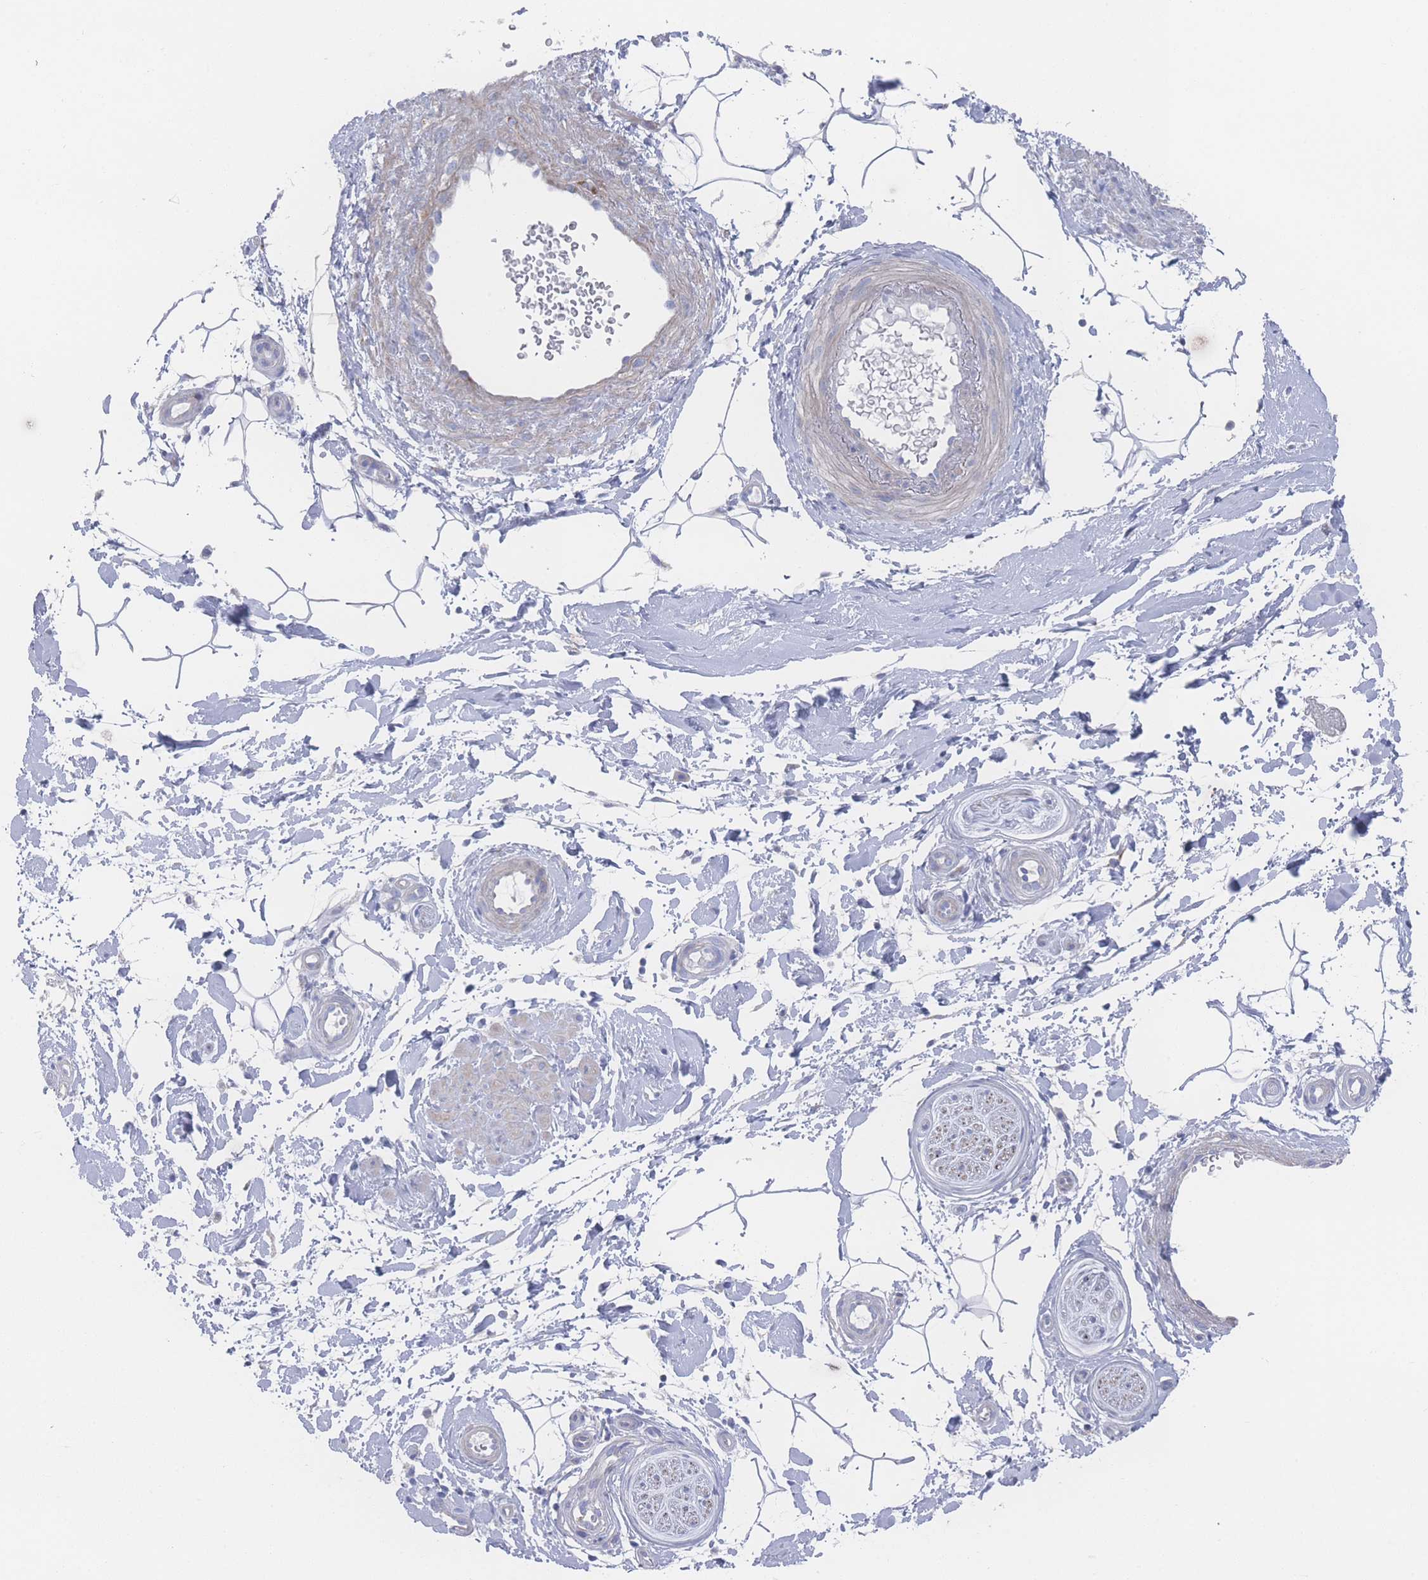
{"staining": {"intensity": "negative", "quantity": "none", "location": "none"}, "tissue": "adipose tissue", "cell_type": "Adipocytes", "image_type": "normal", "snomed": [{"axis": "morphology", "description": "Normal tissue, NOS"}, {"axis": "topography", "description": "Soft tissue"}, {"axis": "topography", "description": "Adipose tissue"}, {"axis": "topography", "description": "Vascular tissue"}, {"axis": "topography", "description": "Peripheral nerve tissue"}], "caption": "The micrograph displays no staining of adipocytes in benign adipose tissue. The staining is performed using DAB brown chromogen with nuclei counter-stained in using hematoxylin.", "gene": "SNPH", "patient": {"sex": "male", "age": 74}}